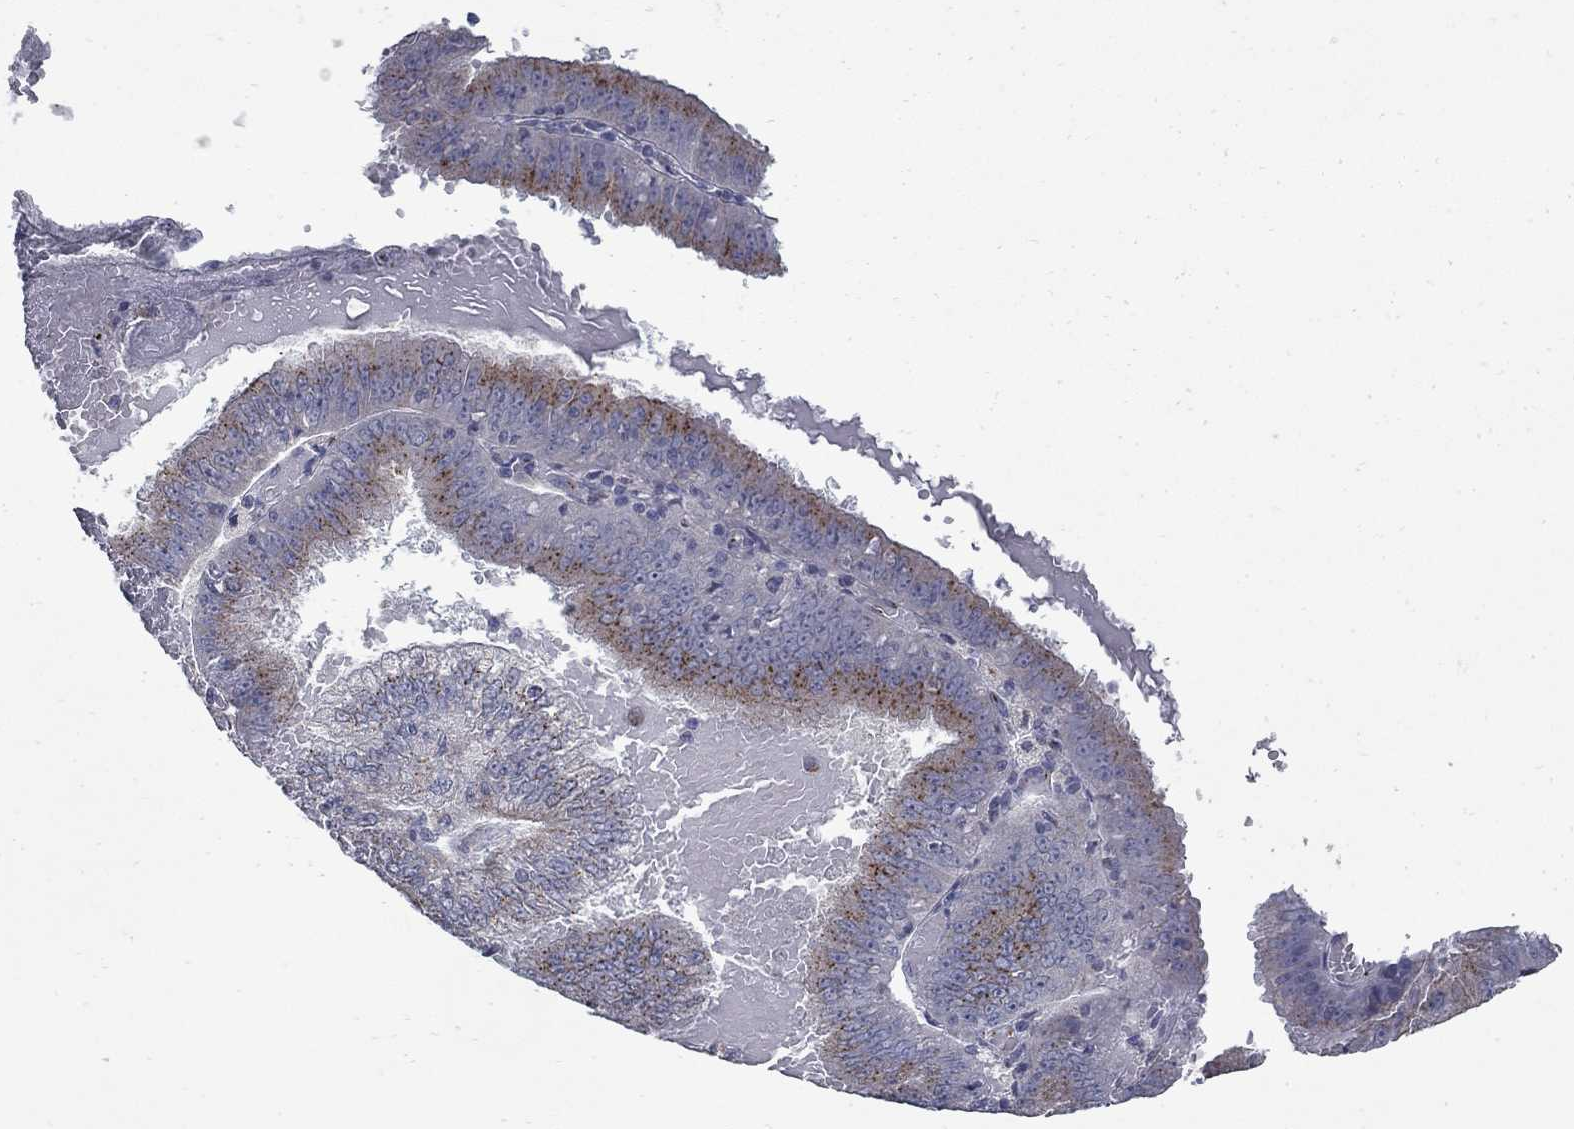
{"staining": {"intensity": "strong", "quantity": "<25%", "location": "cytoplasmic/membranous"}, "tissue": "endometrial cancer", "cell_type": "Tumor cells", "image_type": "cancer", "snomed": [{"axis": "morphology", "description": "Adenocarcinoma, NOS"}, {"axis": "topography", "description": "Endometrium"}], "caption": "Human endometrial cancer stained with a brown dye shows strong cytoplasmic/membranous positive positivity in about <25% of tumor cells.", "gene": "KIAA0319L", "patient": {"sex": "female", "age": 66}}